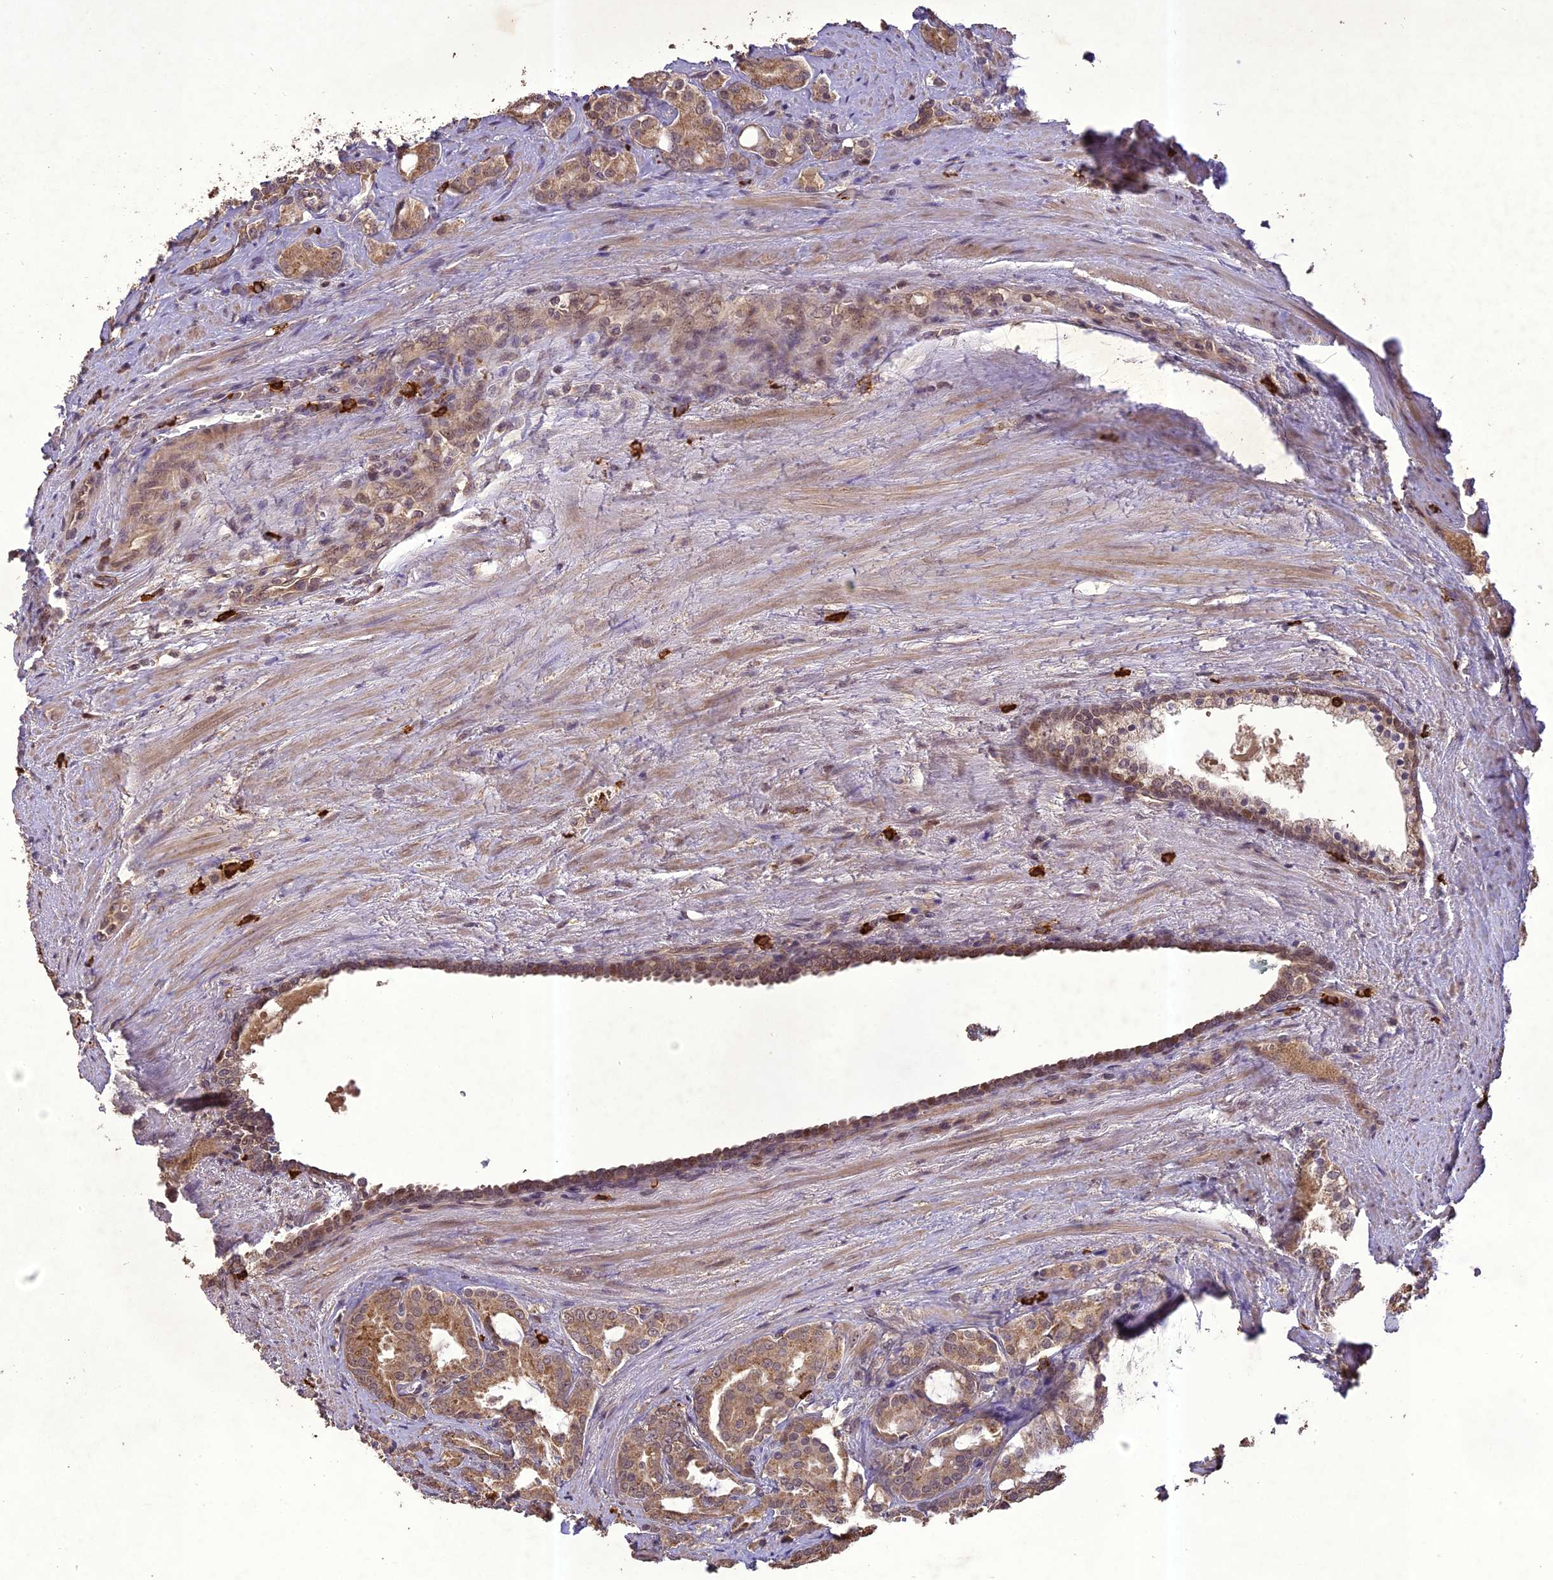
{"staining": {"intensity": "moderate", "quantity": ">75%", "location": "cytoplasmic/membranous"}, "tissue": "prostate cancer", "cell_type": "Tumor cells", "image_type": "cancer", "snomed": [{"axis": "morphology", "description": "Adenocarcinoma, High grade"}, {"axis": "topography", "description": "Prostate"}], "caption": "Immunohistochemical staining of prostate cancer displays medium levels of moderate cytoplasmic/membranous expression in about >75% of tumor cells.", "gene": "TIGD7", "patient": {"sex": "male", "age": 72}}